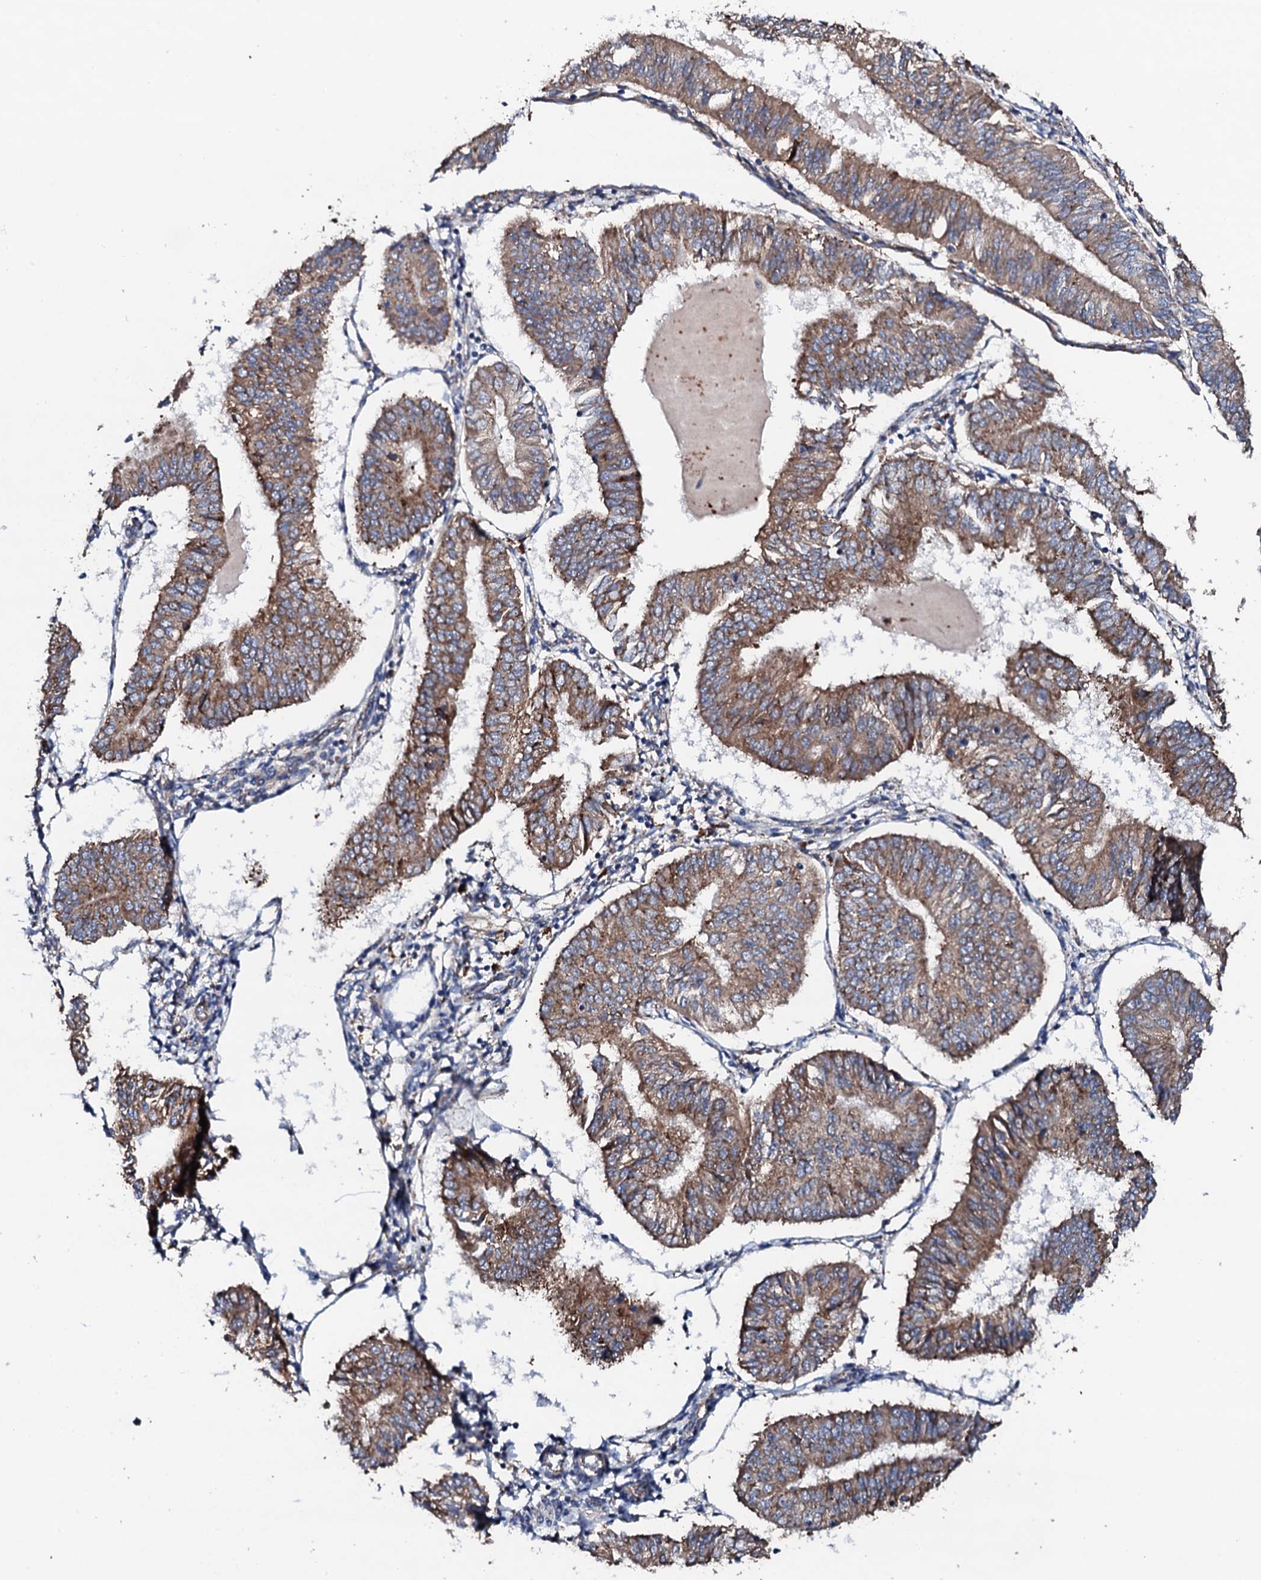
{"staining": {"intensity": "moderate", "quantity": ">75%", "location": "cytoplasmic/membranous"}, "tissue": "endometrial cancer", "cell_type": "Tumor cells", "image_type": "cancer", "snomed": [{"axis": "morphology", "description": "Adenocarcinoma, NOS"}, {"axis": "topography", "description": "Endometrium"}], "caption": "Adenocarcinoma (endometrial) stained for a protein displays moderate cytoplasmic/membranous positivity in tumor cells.", "gene": "LIPT2", "patient": {"sex": "female", "age": 58}}